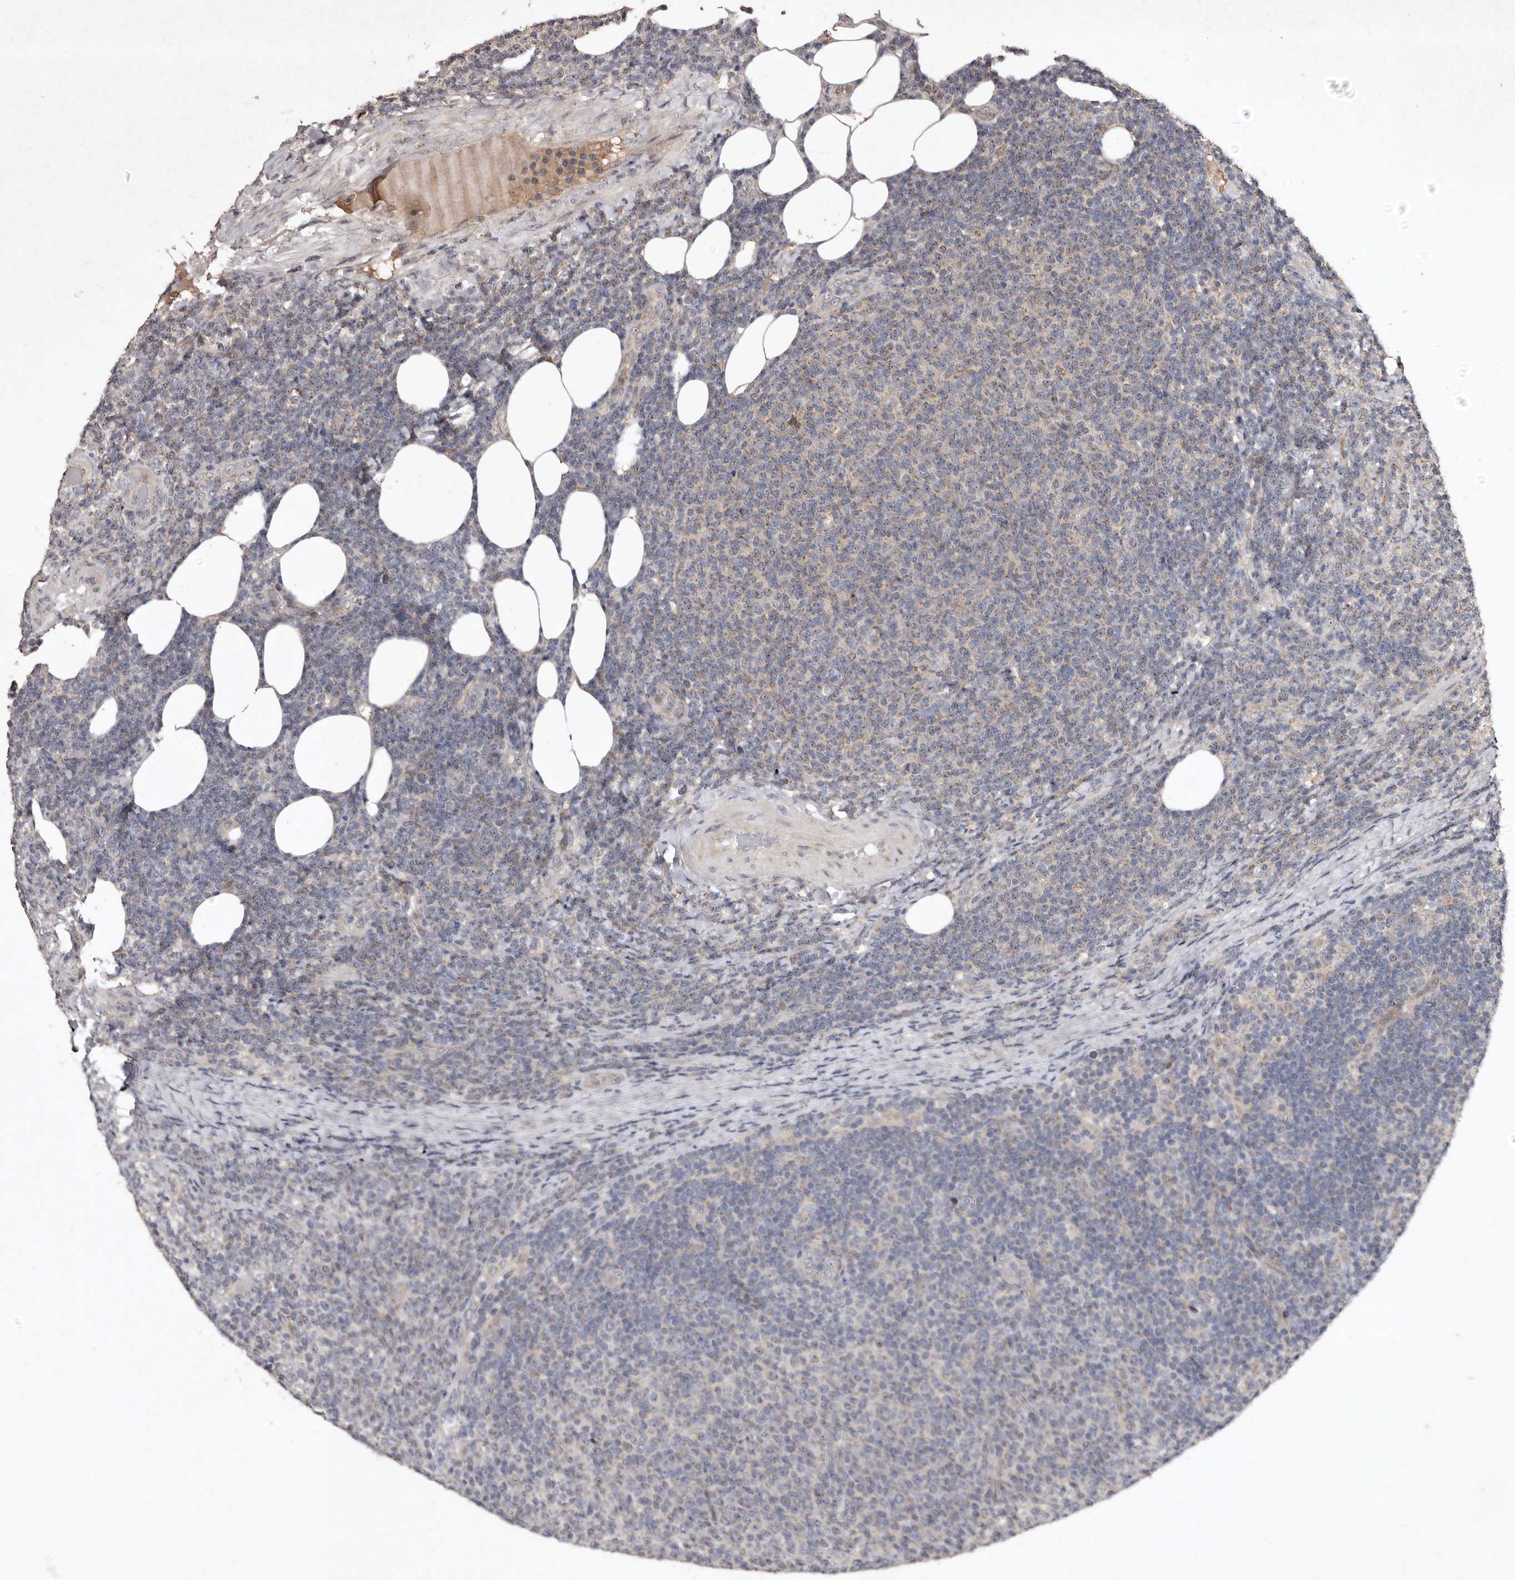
{"staining": {"intensity": "negative", "quantity": "none", "location": "none"}, "tissue": "lymphoma", "cell_type": "Tumor cells", "image_type": "cancer", "snomed": [{"axis": "morphology", "description": "Malignant lymphoma, non-Hodgkin's type, Low grade"}, {"axis": "topography", "description": "Lymph node"}], "caption": "Tumor cells are negative for protein expression in human malignant lymphoma, non-Hodgkin's type (low-grade).", "gene": "FLAD1", "patient": {"sex": "male", "age": 66}}